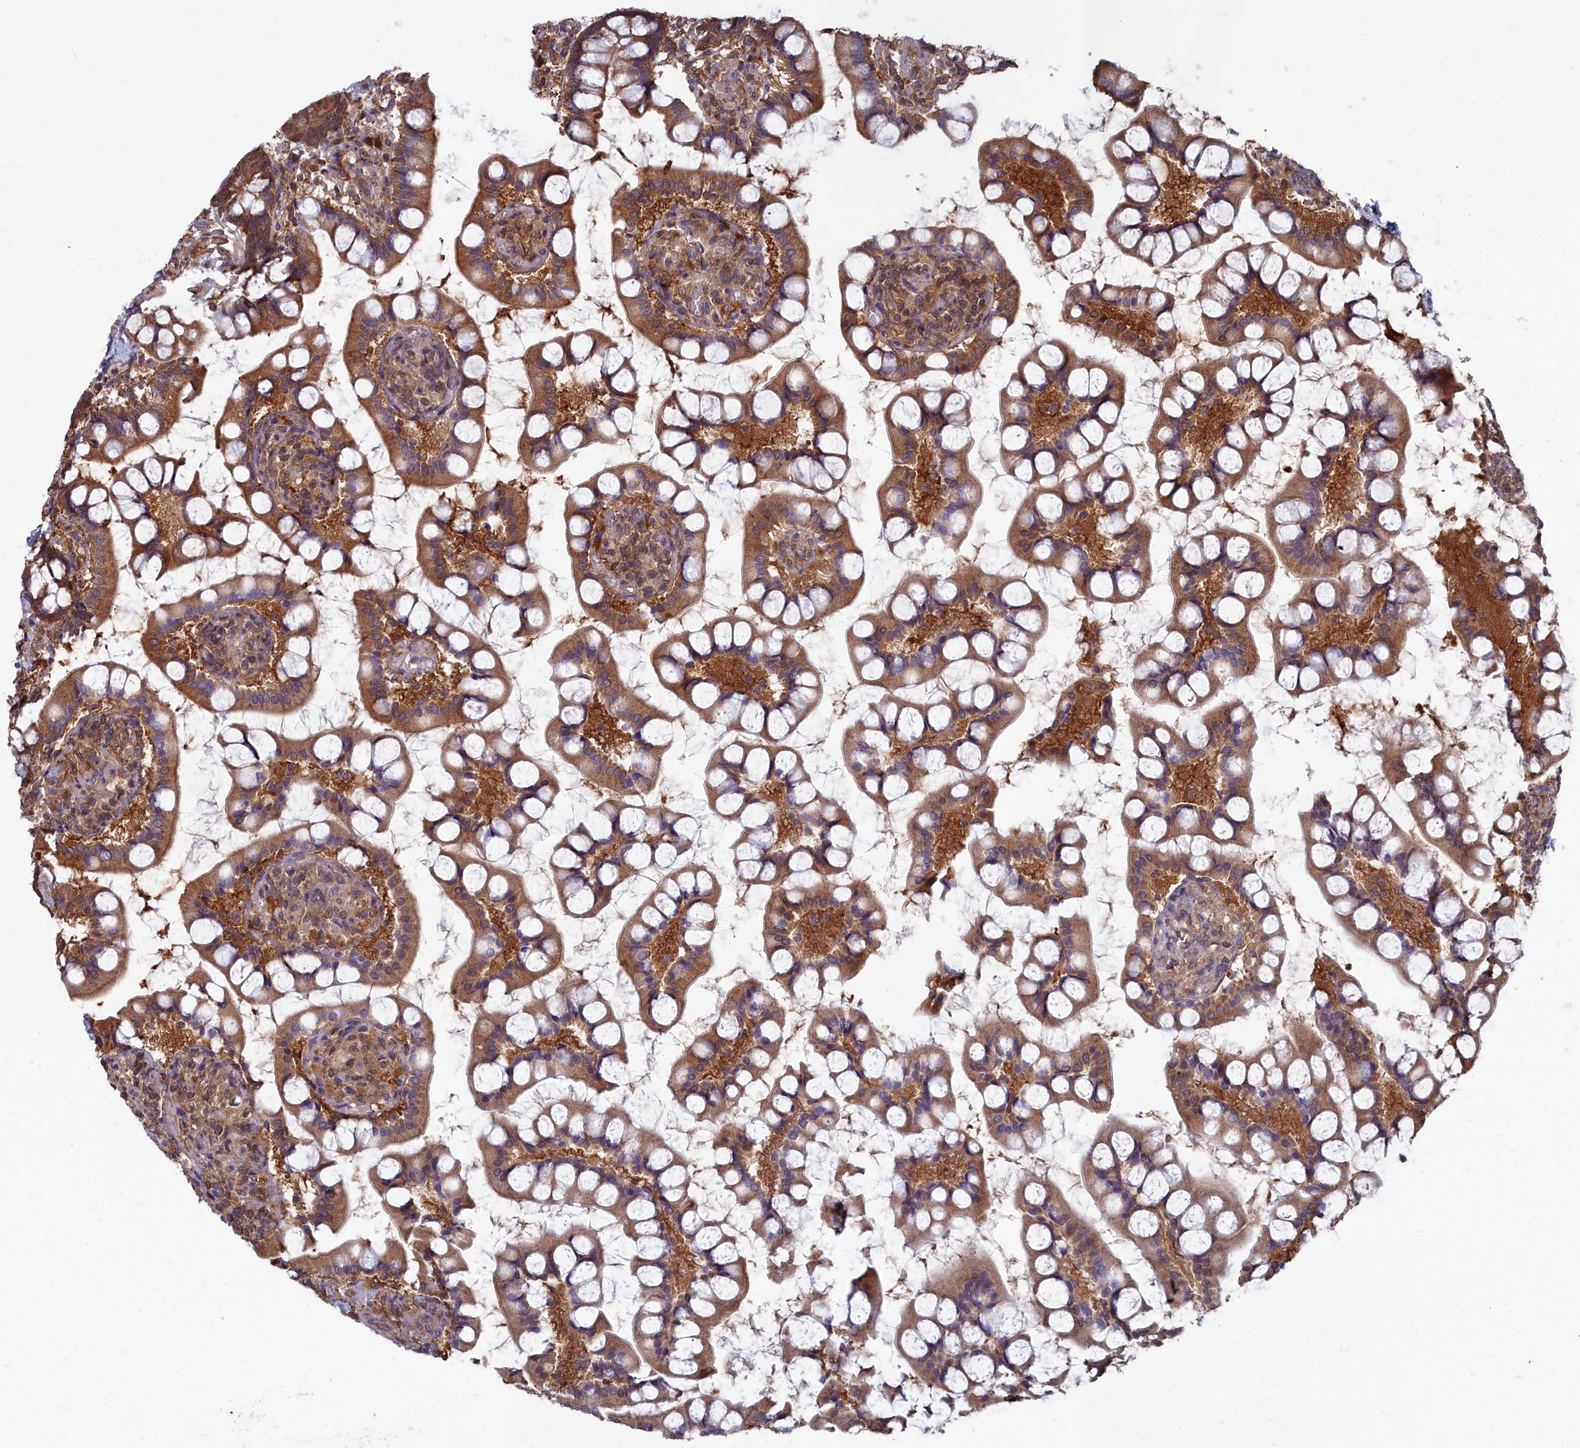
{"staining": {"intensity": "strong", "quantity": ">75%", "location": "cytoplasmic/membranous"}, "tissue": "small intestine", "cell_type": "Glandular cells", "image_type": "normal", "snomed": [{"axis": "morphology", "description": "Normal tissue, NOS"}, {"axis": "topography", "description": "Small intestine"}], "caption": "Glandular cells display high levels of strong cytoplasmic/membranous staining in about >75% of cells in benign human small intestine.", "gene": "GFRA2", "patient": {"sex": "male", "age": 52}}